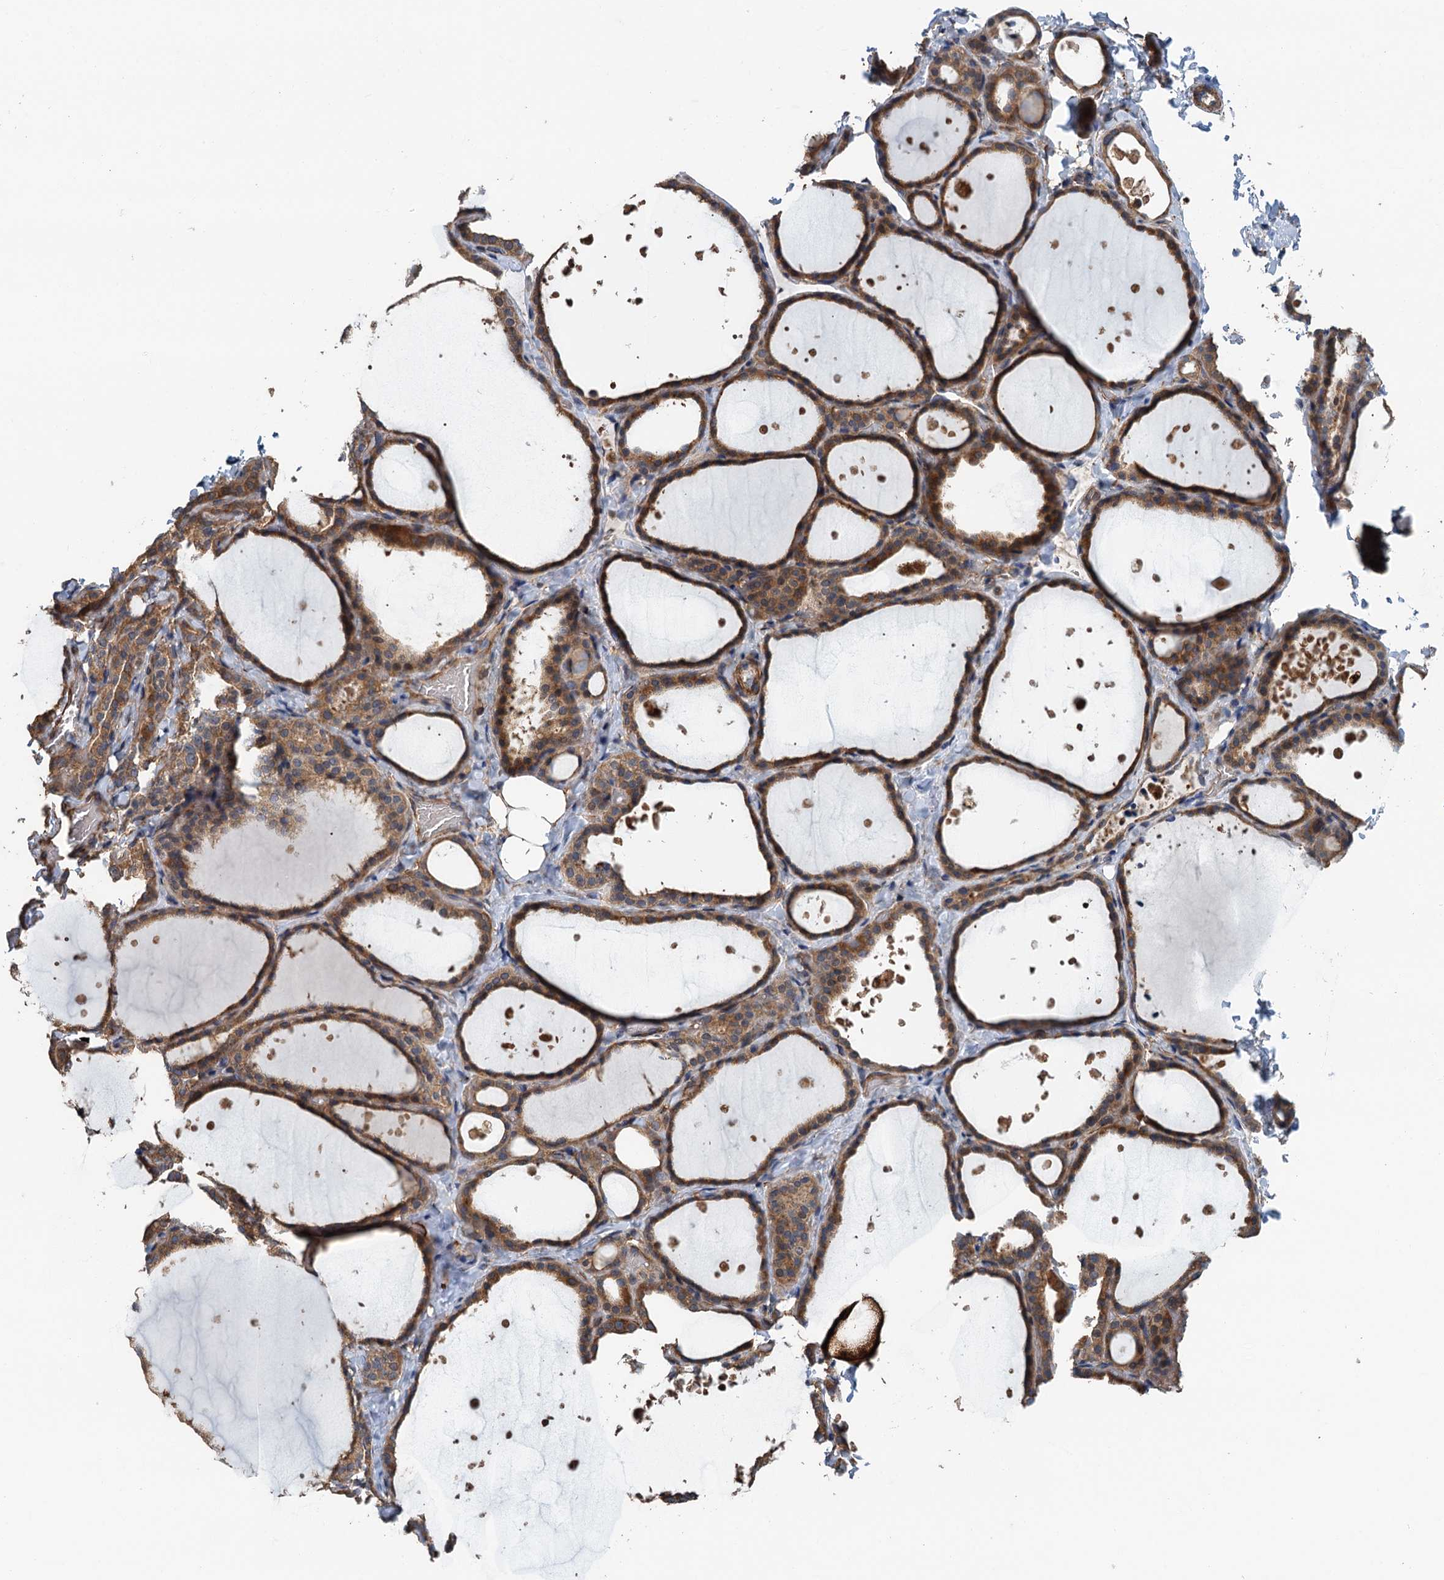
{"staining": {"intensity": "moderate", "quantity": ">75%", "location": "cytoplasmic/membranous"}, "tissue": "thyroid gland", "cell_type": "Glandular cells", "image_type": "normal", "snomed": [{"axis": "morphology", "description": "Normal tissue, NOS"}, {"axis": "topography", "description": "Thyroid gland"}], "caption": "Protein staining demonstrates moderate cytoplasmic/membranous expression in approximately >75% of glandular cells in benign thyroid gland. Immunohistochemistry (ihc) stains the protein of interest in brown and the nuclei are stained blue.", "gene": "RSAD2", "patient": {"sex": "female", "age": 44}}